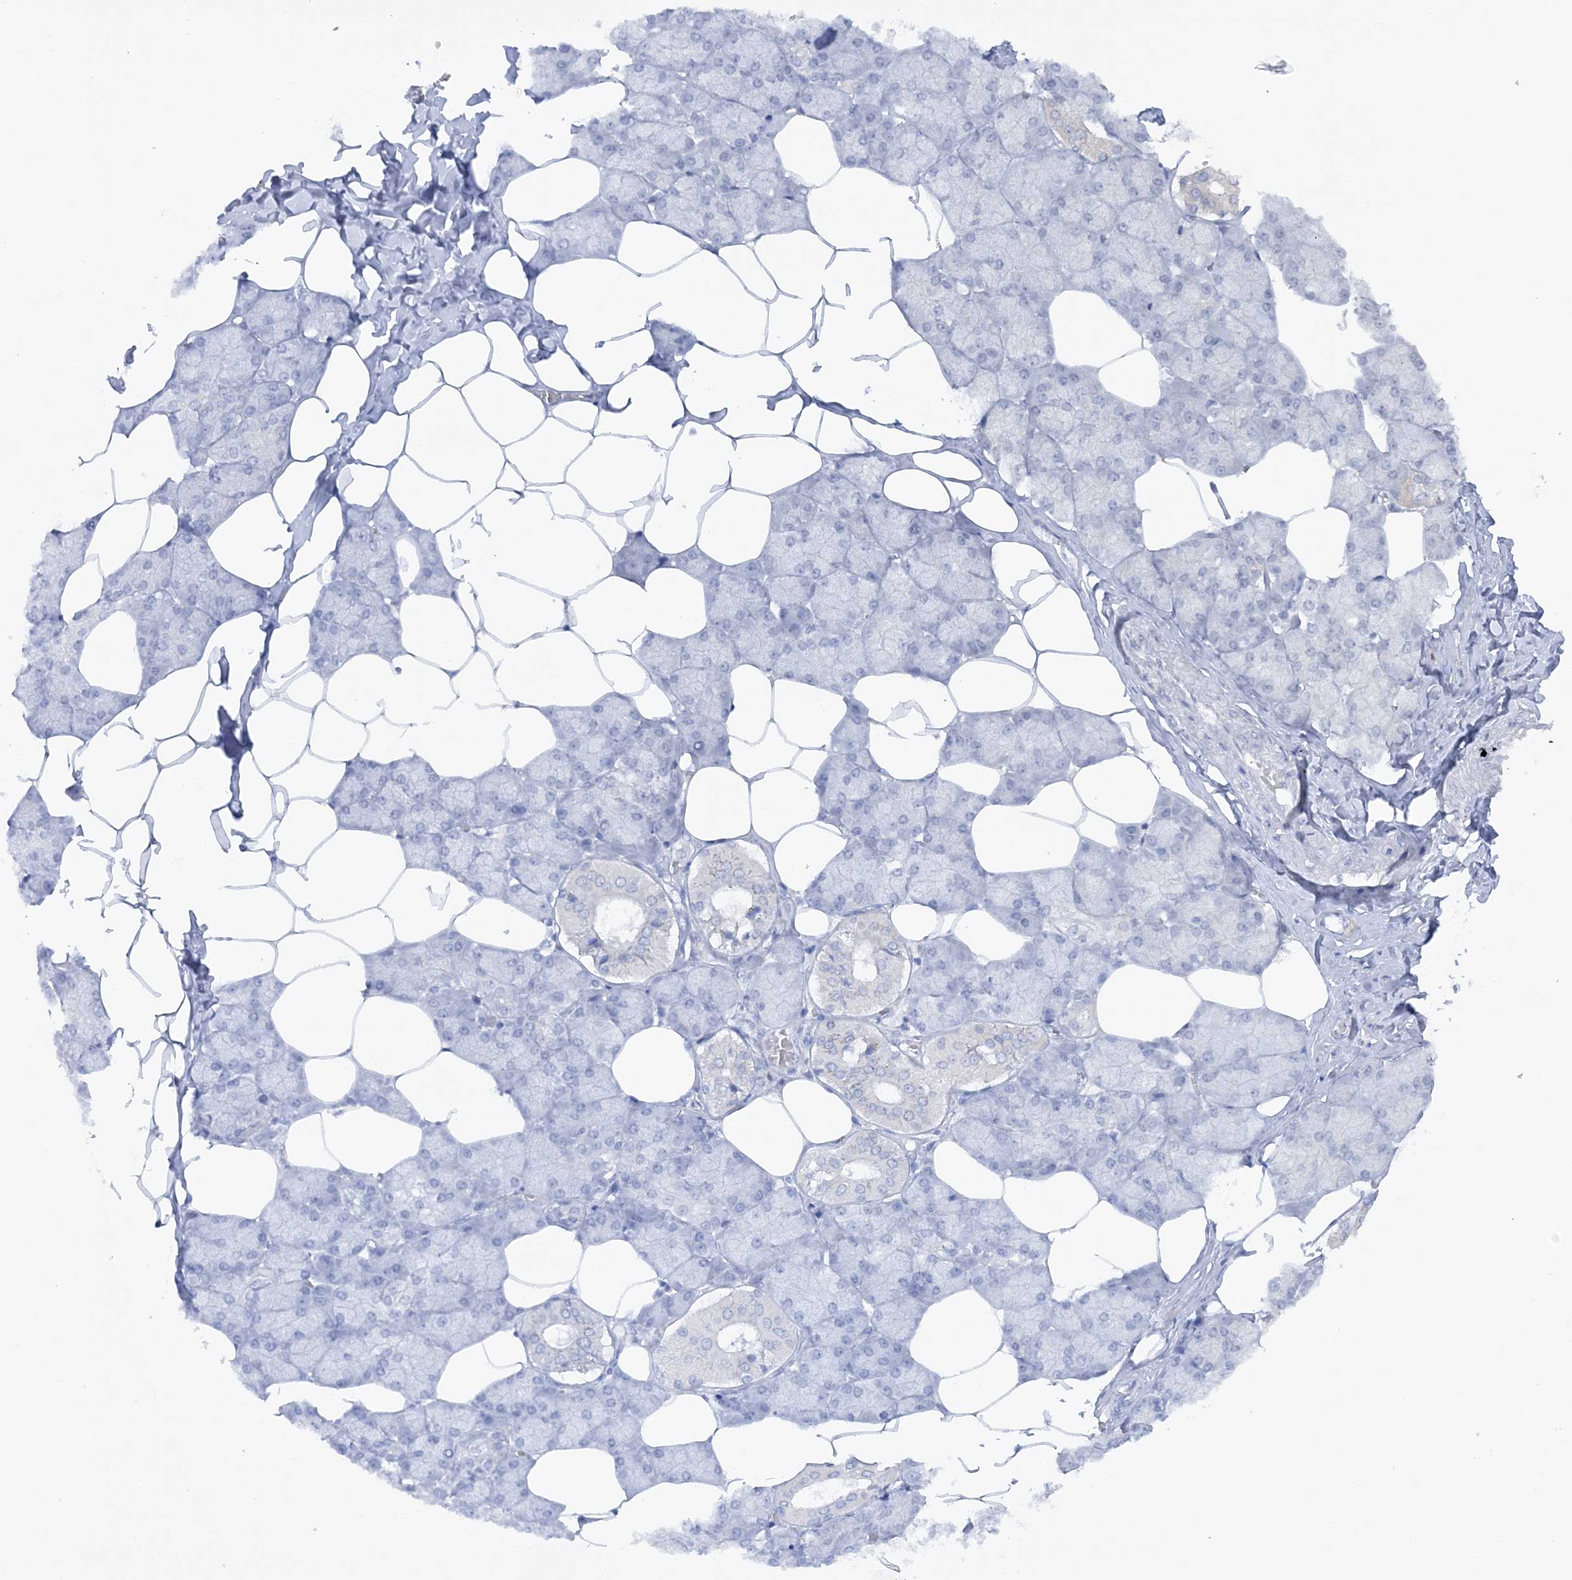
{"staining": {"intensity": "negative", "quantity": "none", "location": "none"}, "tissue": "salivary gland", "cell_type": "Glandular cells", "image_type": "normal", "snomed": [{"axis": "morphology", "description": "Normal tissue, NOS"}, {"axis": "topography", "description": "Salivary gland"}], "caption": "Glandular cells are negative for protein expression in normal human salivary gland. (DAB immunohistochemistry visualized using brightfield microscopy, high magnification).", "gene": "MMADHC", "patient": {"sex": "male", "age": 62}}